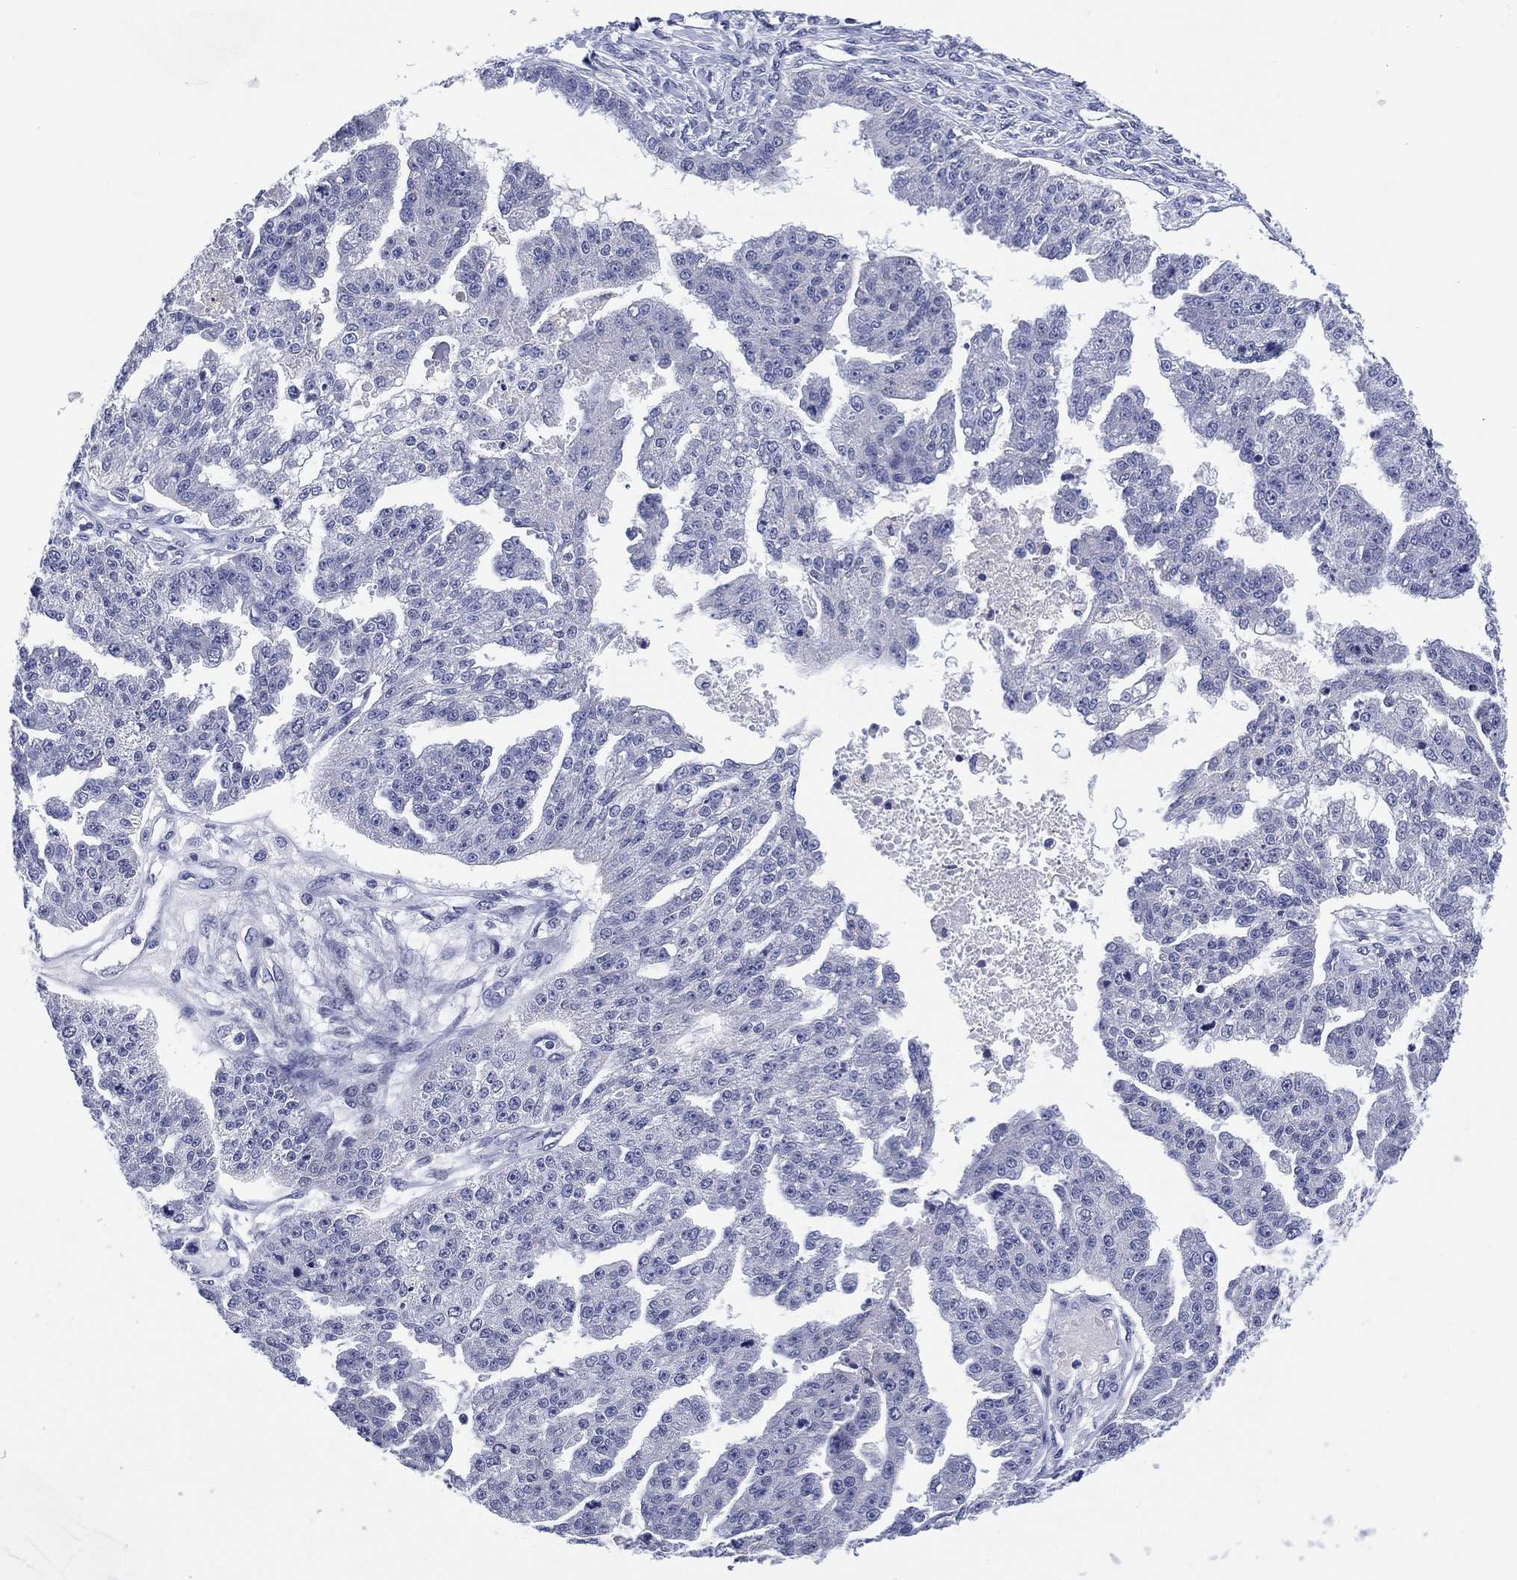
{"staining": {"intensity": "negative", "quantity": "none", "location": "none"}, "tissue": "ovarian cancer", "cell_type": "Tumor cells", "image_type": "cancer", "snomed": [{"axis": "morphology", "description": "Cystadenocarcinoma, serous, NOS"}, {"axis": "topography", "description": "Ovary"}], "caption": "Immunohistochemical staining of human ovarian cancer reveals no significant positivity in tumor cells. (Immunohistochemistry, brightfield microscopy, high magnification).", "gene": "CLIP3", "patient": {"sex": "female", "age": 58}}